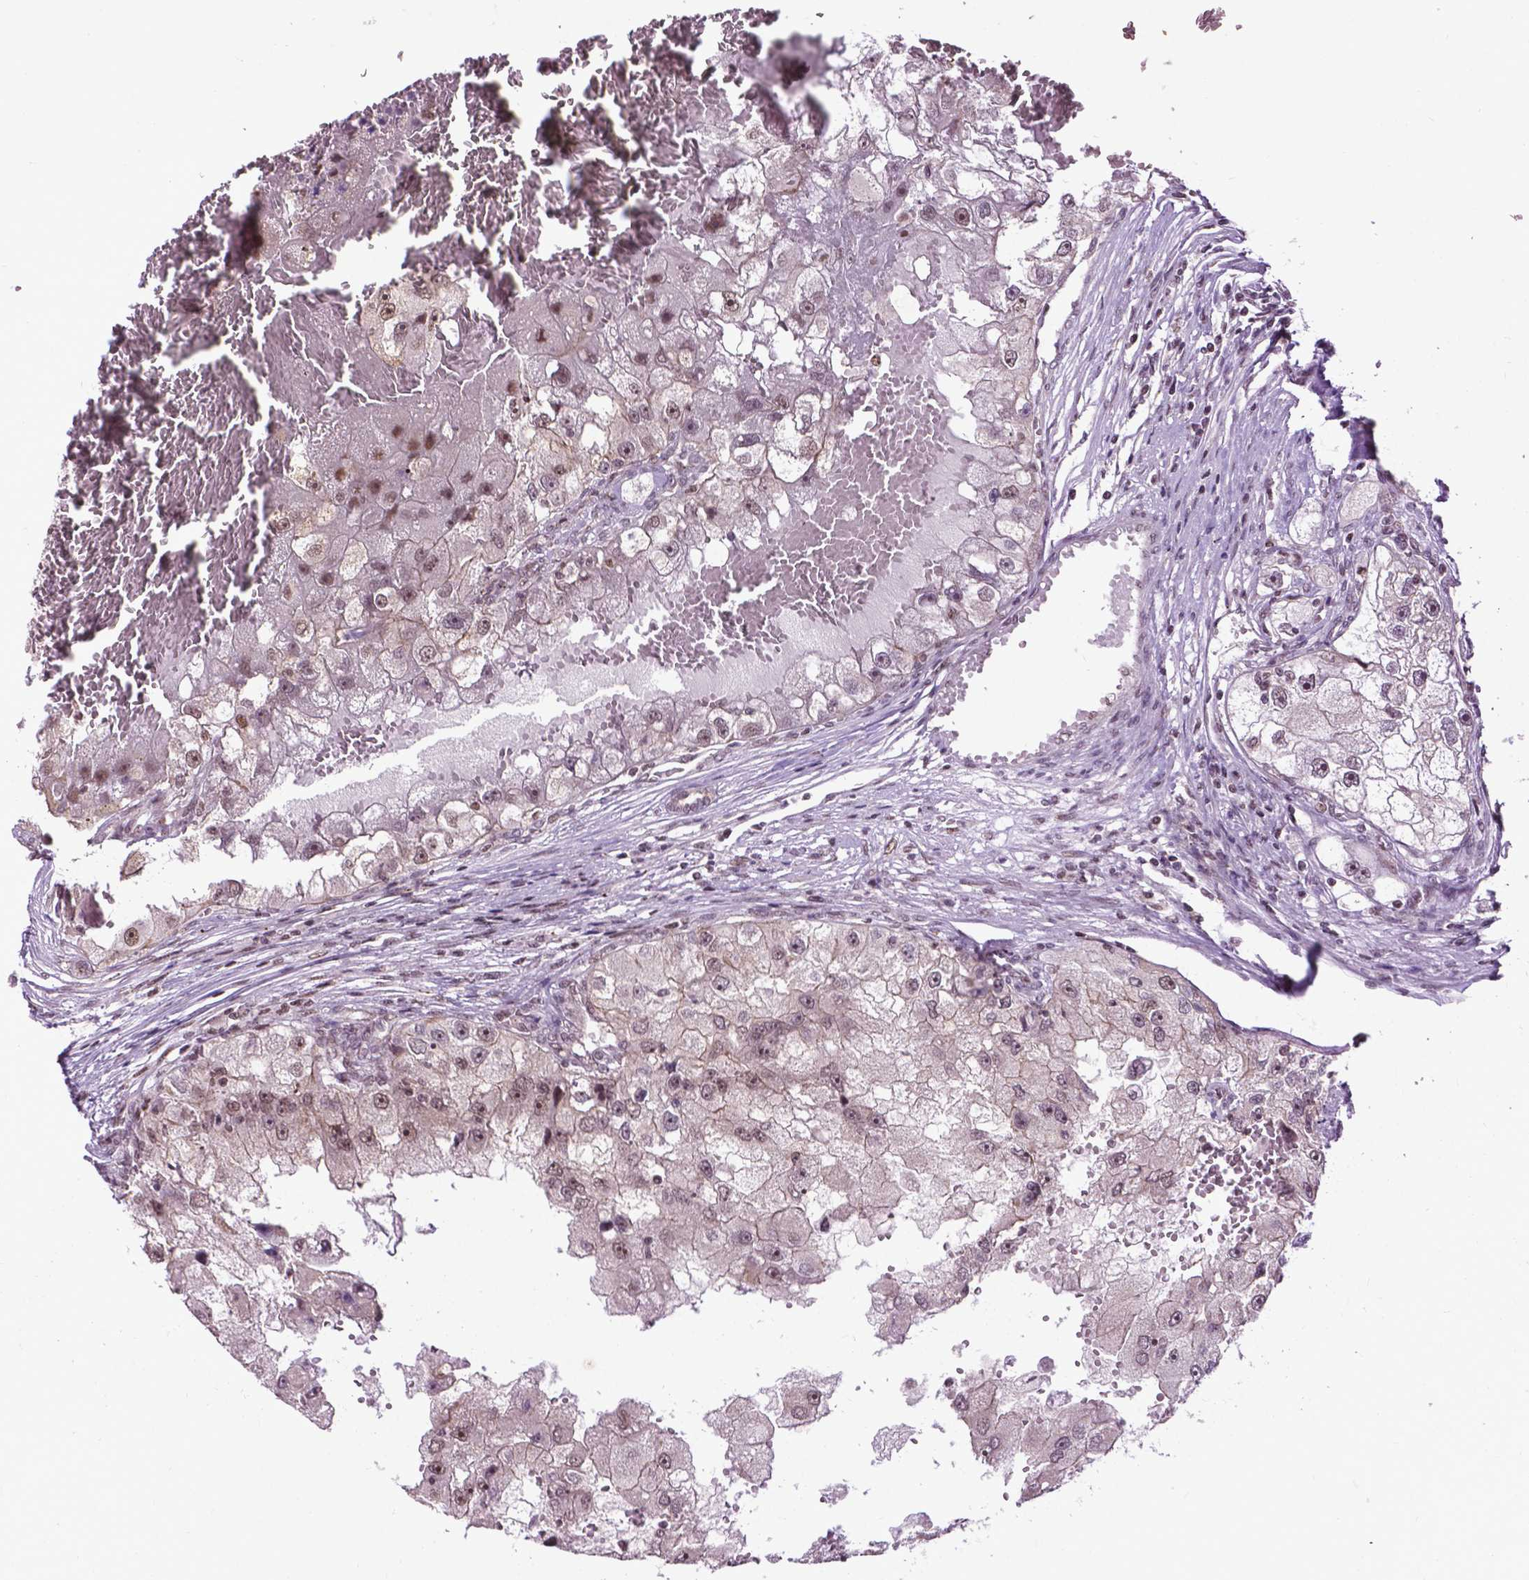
{"staining": {"intensity": "moderate", "quantity": ">75%", "location": "nuclear"}, "tissue": "renal cancer", "cell_type": "Tumor cells", "image_type": "cancer", "snomed": [{"axis": "morphology", "description": "Adenocarcinoma, NOS"}, {"axis": "topography", "description": "Kidney"}], "caption": "This image demonstrates IHC staining of renal cancer, with medium moderate nuclear staining in about >75% of tumor cells.", "gene": "EAF1", "patient": {"sex": "male", "age": 63}}